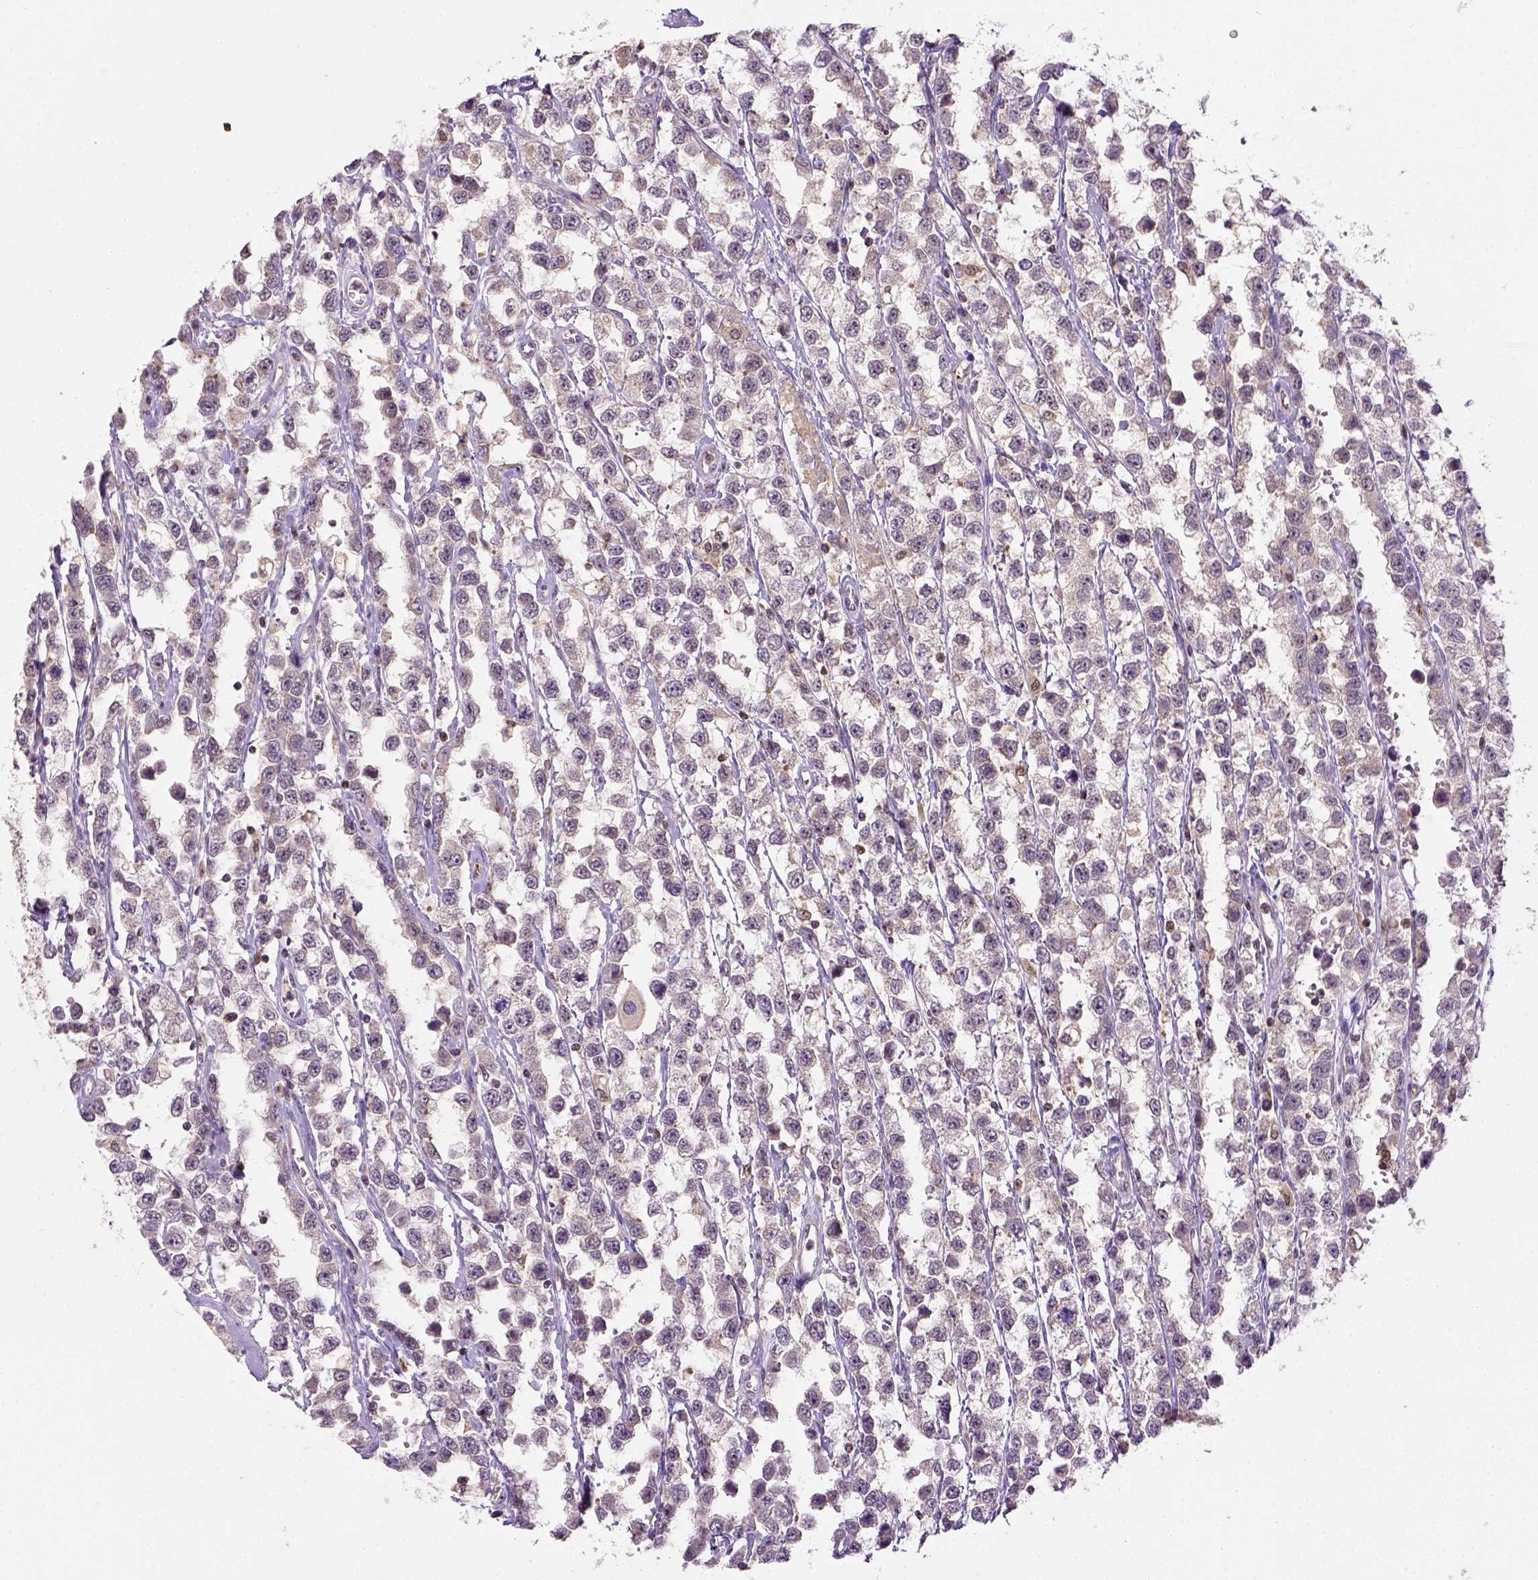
{"staining": {"intensity": "negative", "quantity": "none", "location": "none"}, "tissue": "testis cancer", "cell_type": "Tumor cells", "image_type": "cancer", "snomed": [{"axis": "morphology", "description": "Seminoma, NOS"}, {"axis": "topography", "description": "Testis"}], "caption": "Micrograph shows no protein expression in tumor cells of testis seminoma tissue.", "gene": "MATK", "patient": {"sex": "male", "age": 34}}